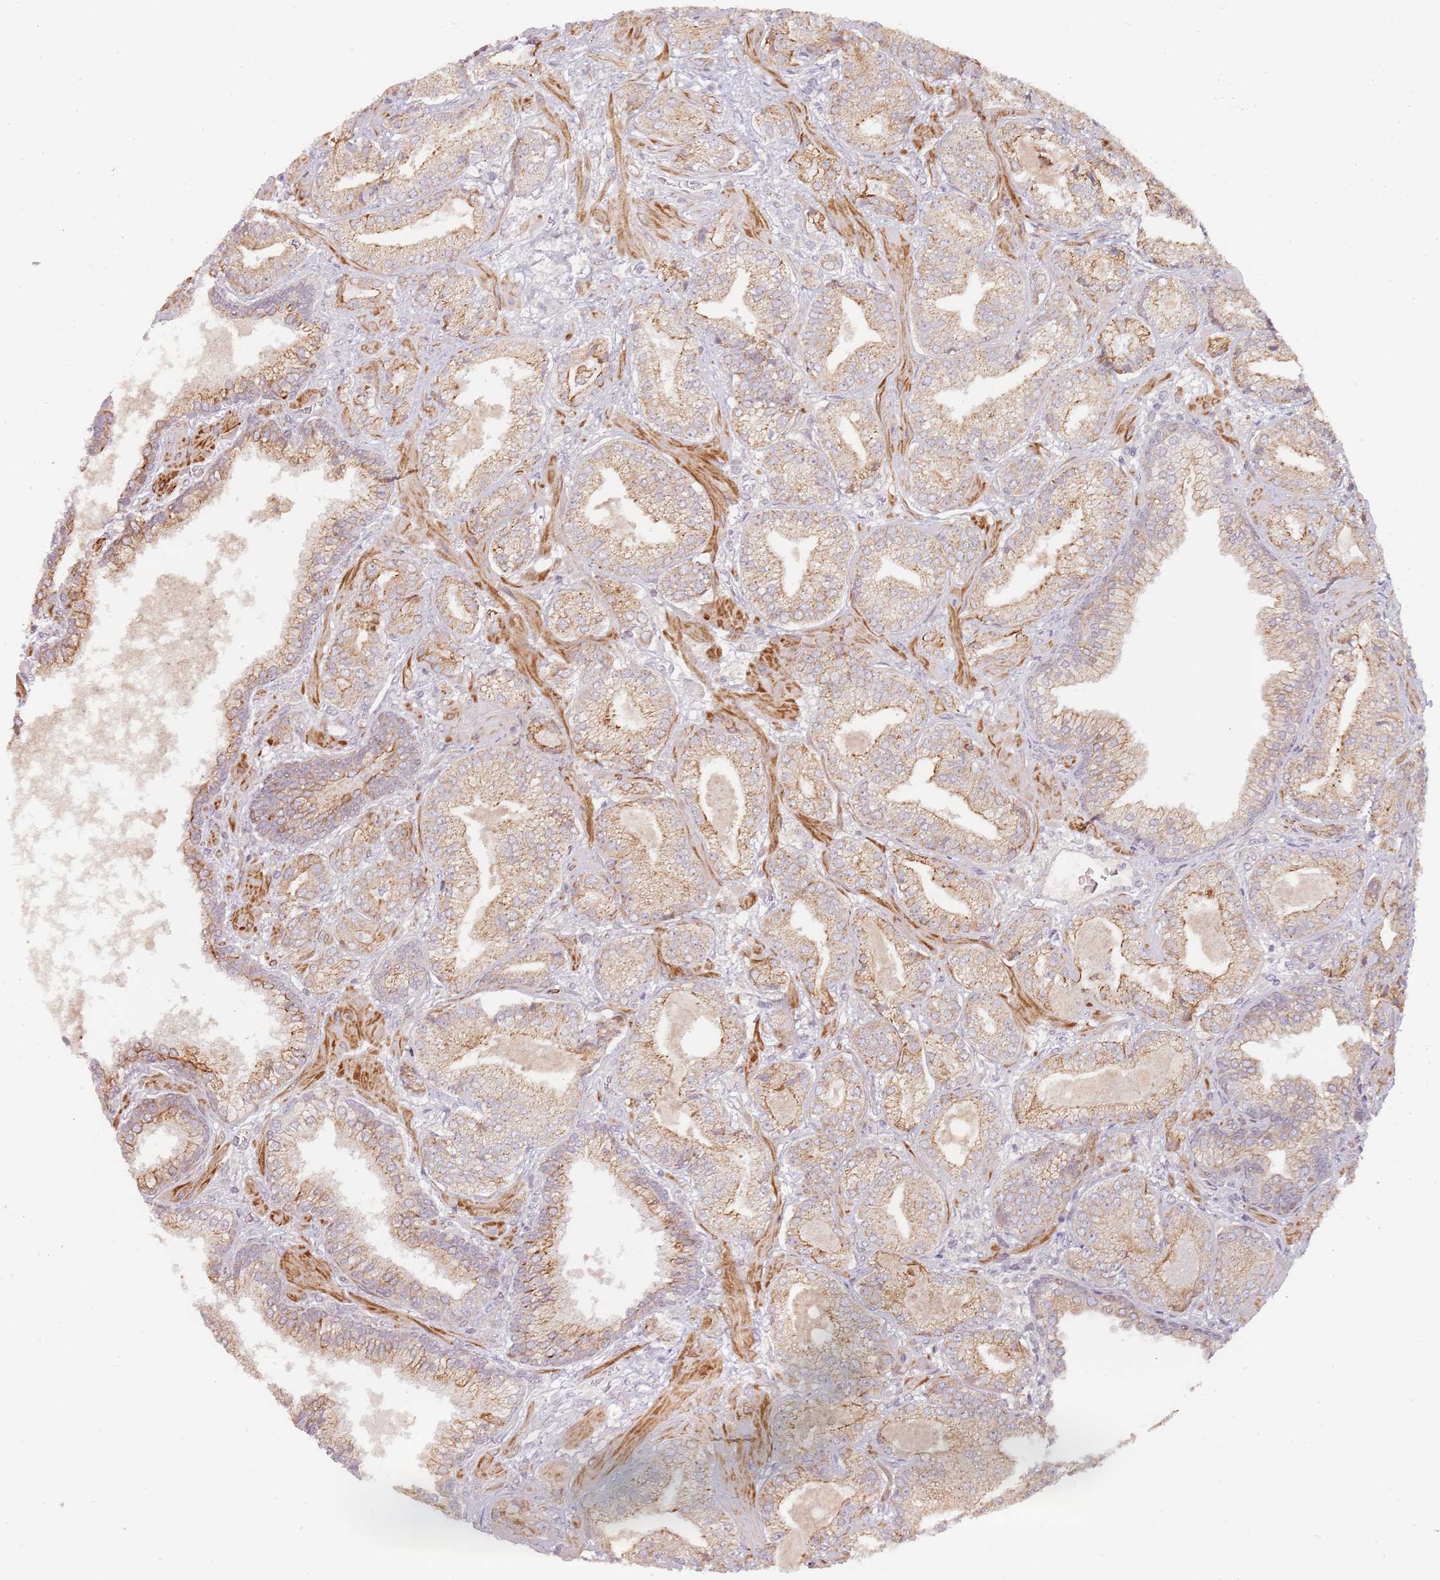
{"staining": {"intensity": "weak", "quantity": ">75%", "location": "cytoplasmic/membranous"}, "tissue": "prostate cancer", "cell_type": "Tumor cells", "image_type": "cancer", "snomed": [{"axis": "morphology", "description": "Adenocarcinoma, High grade"}, {"axis": "topography", "description": "Prostate"}], "caption": "Protein staining of prostate cancer (adenocarcinoma (high-grade)) tissue demonstrates weak cytoplasmic/membranous staining in approximately >75% of tumor cells.", "gene": "RPS6KA2", "patient": {"sex": "male", "age": 63}}